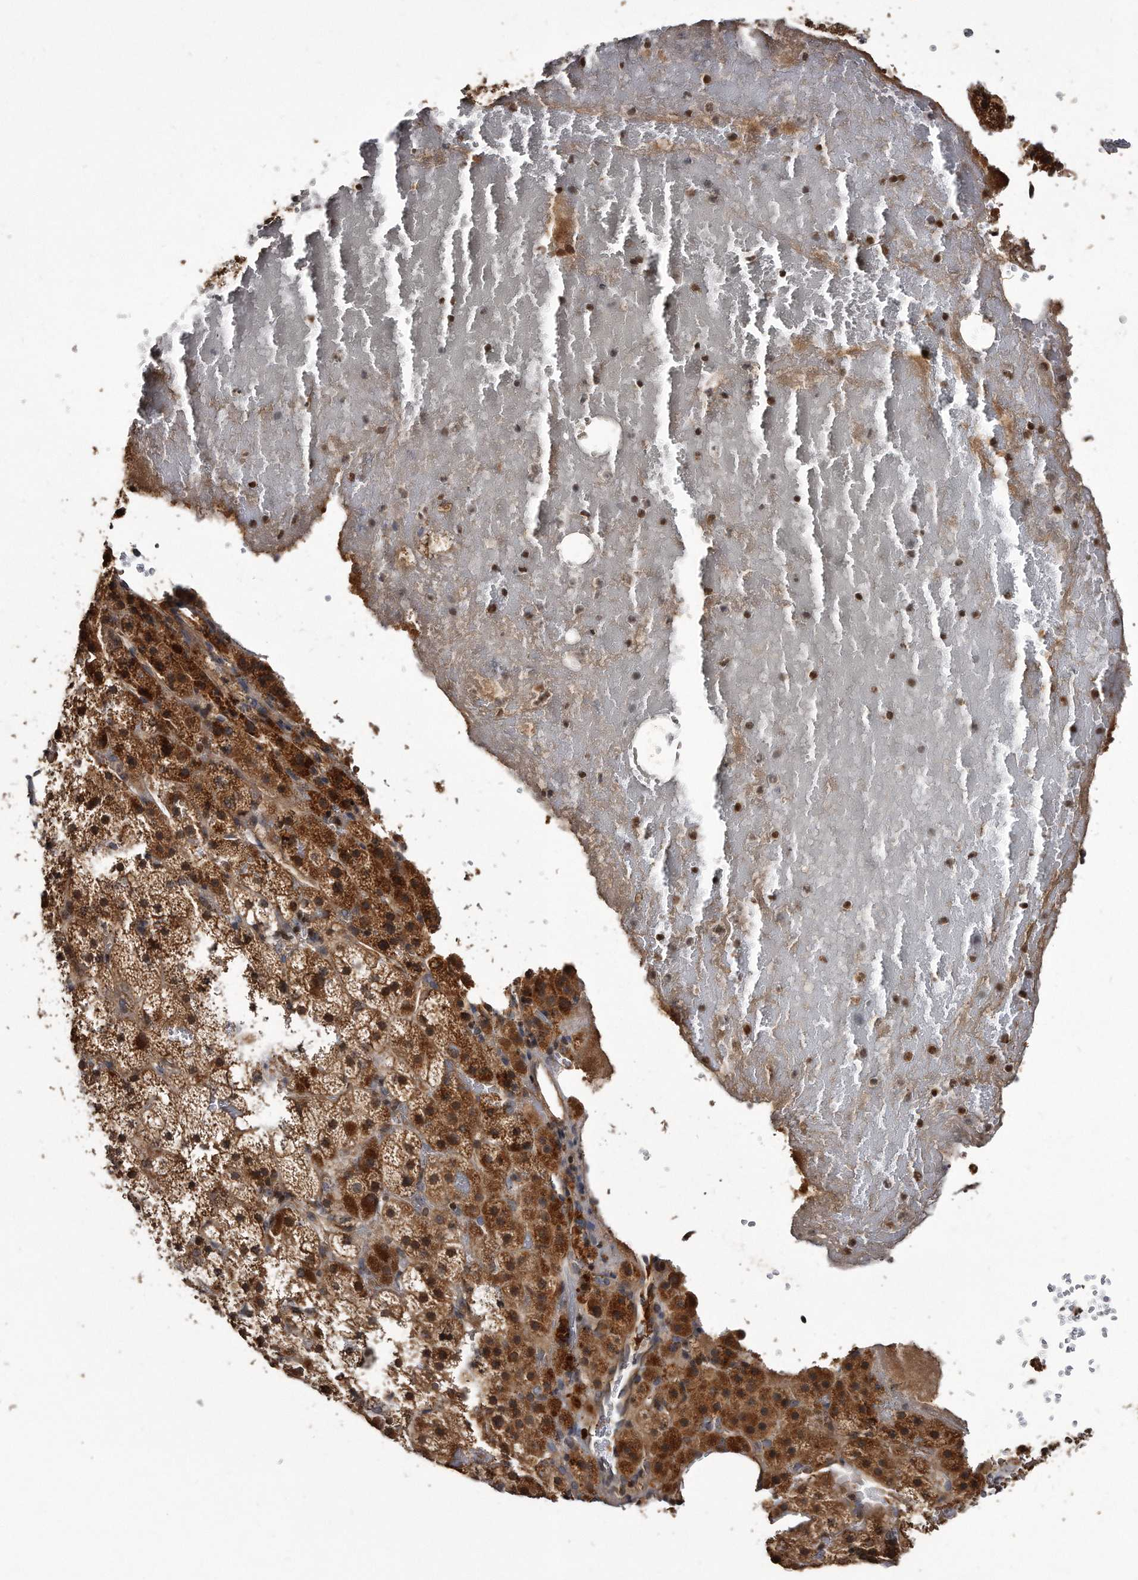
{"staining": {"intensity": "strong", "quantity": ">75%", "location": "cytoplasmic/membranous"}, "tissue": "adrenal gland", "cell_type": "Glandular cells", "image_type": "normal", "snomed": [{"axis": "morphology", "description": "Normal tissue, NOS"}, {"axis": "topography", "description": "Adrenal gland"}], "caption": "Adrenal gland stained with DAB (3,3'-diaminobenzidine) immunohistochemistry (IHC) displays high levels of strong cytoplasmic/membranous staining in approximately >75% of glandular cells.", "gene": "FAM136A", "patient": {"sex": "female", "age": 59}}